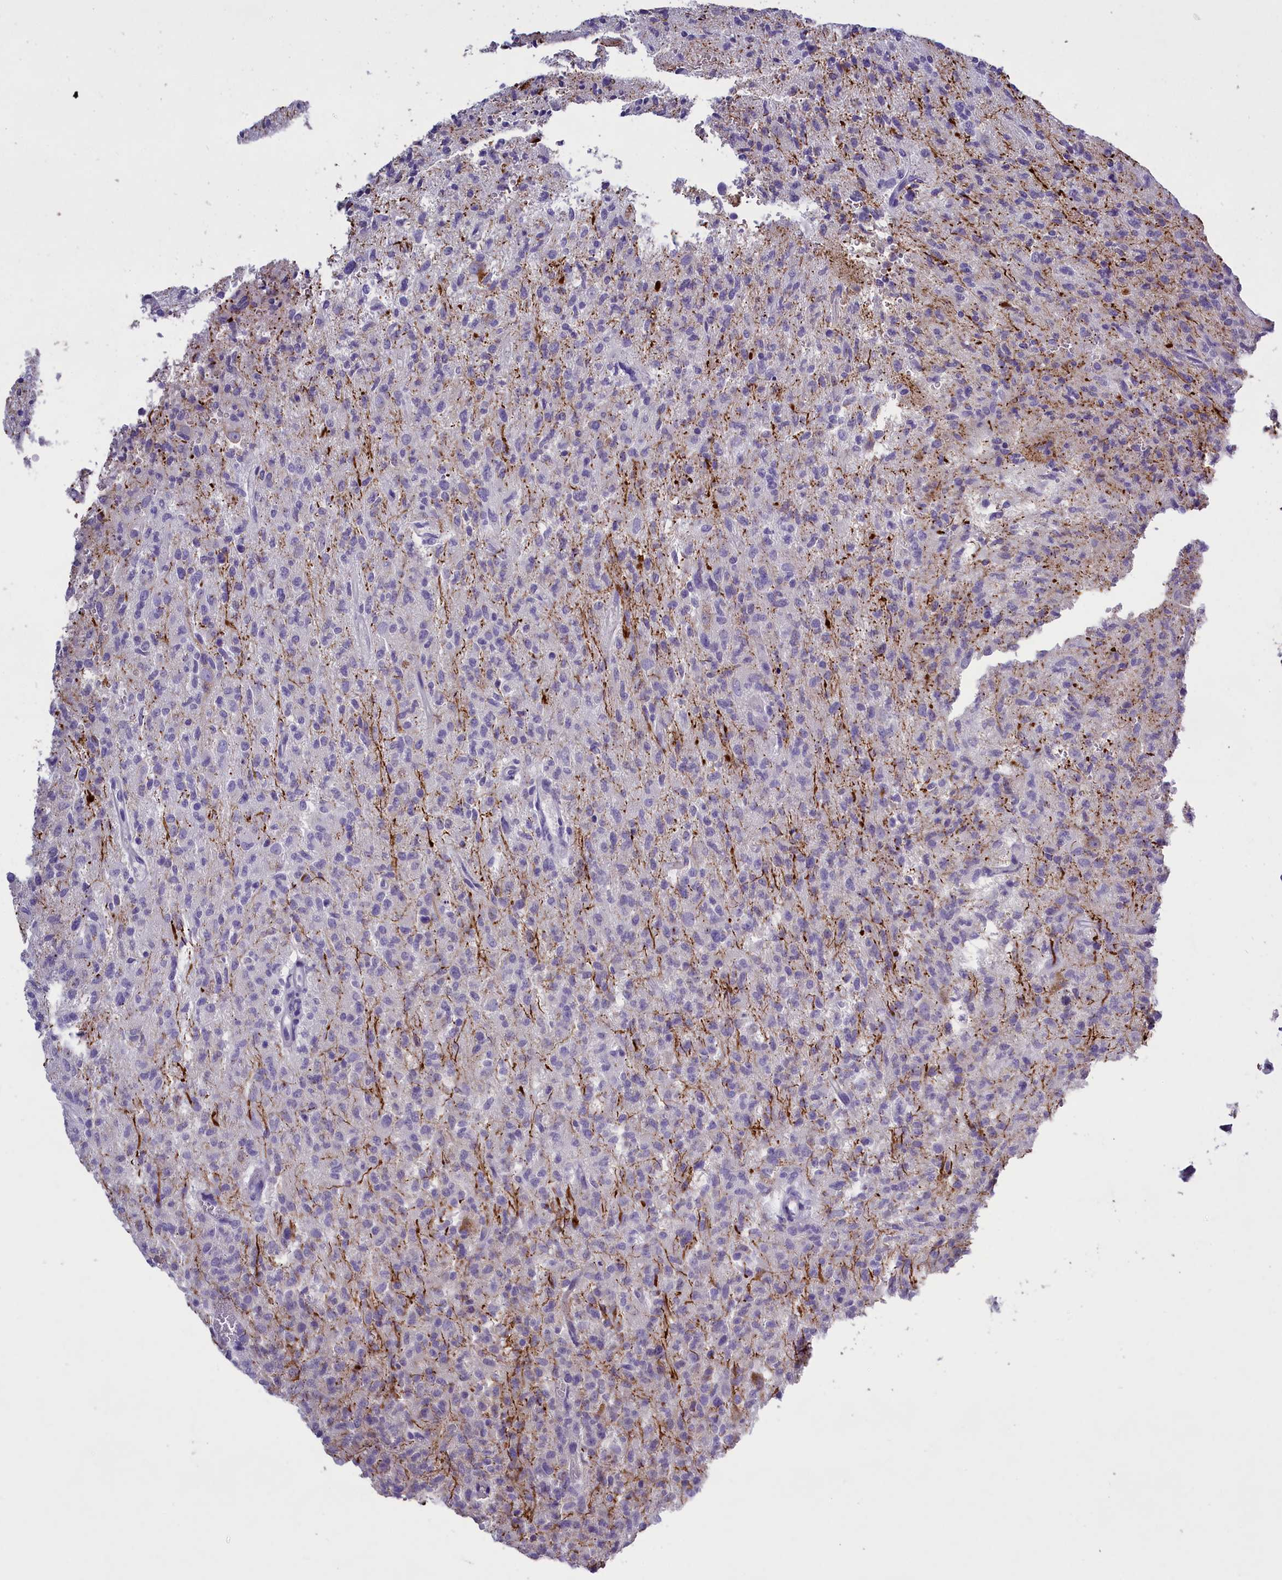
{"staining": {"intensity": "negative", "quantity": "none", "location": "none"}, "tissue": "glioma", "cell_type": "Tumor cells", "image_type": "cancer", "snomed": [{"axis": "morphology", "description": "Glioma, malignant, High grade"}, {"axis": "topography", "description": "Brain"}], "caption": "Tumor cells show no significant protein positivity in glioma.", "gene": "ENPP6", "patient": {"sex": "female", "age": 57}}